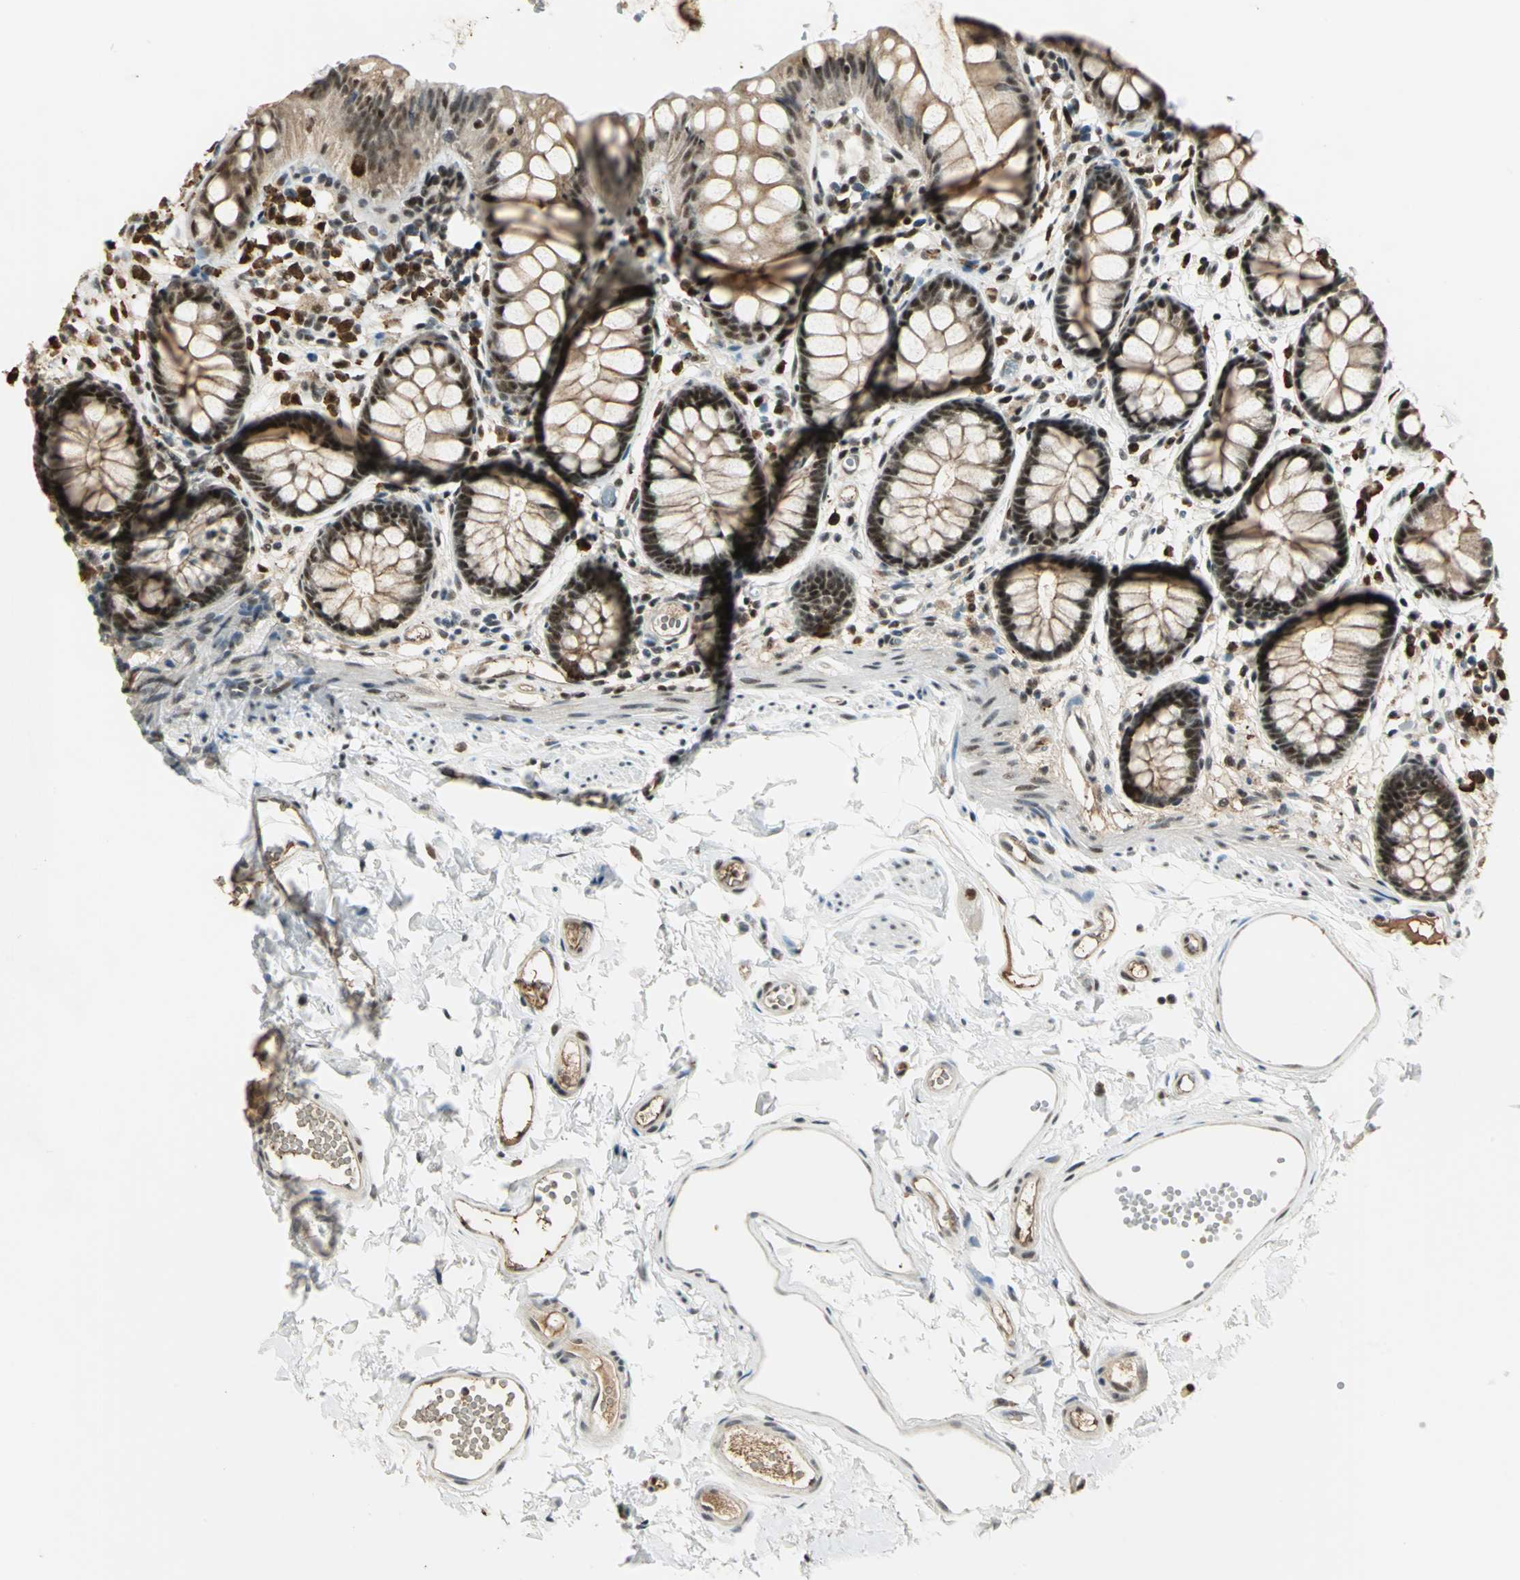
{"staining": {"intensity": "strong", "quantity": ">75%", "location": "nuclear"}, "tissue": "rectum", "cell_type": "Glandular cells", "image_type": "normal", "snomed": [{"axis": "morphology", "description": "Normal tissue, NOS"}, {"axis": "topography", "description": "Rectum"}], "caption": "The histopathology image shows a brown stain indicating the presence of a protein in the nuclear of glandular cells in rectum.", "gene": "CCNT1", "patient": {"sex": "female", "age": 66}}